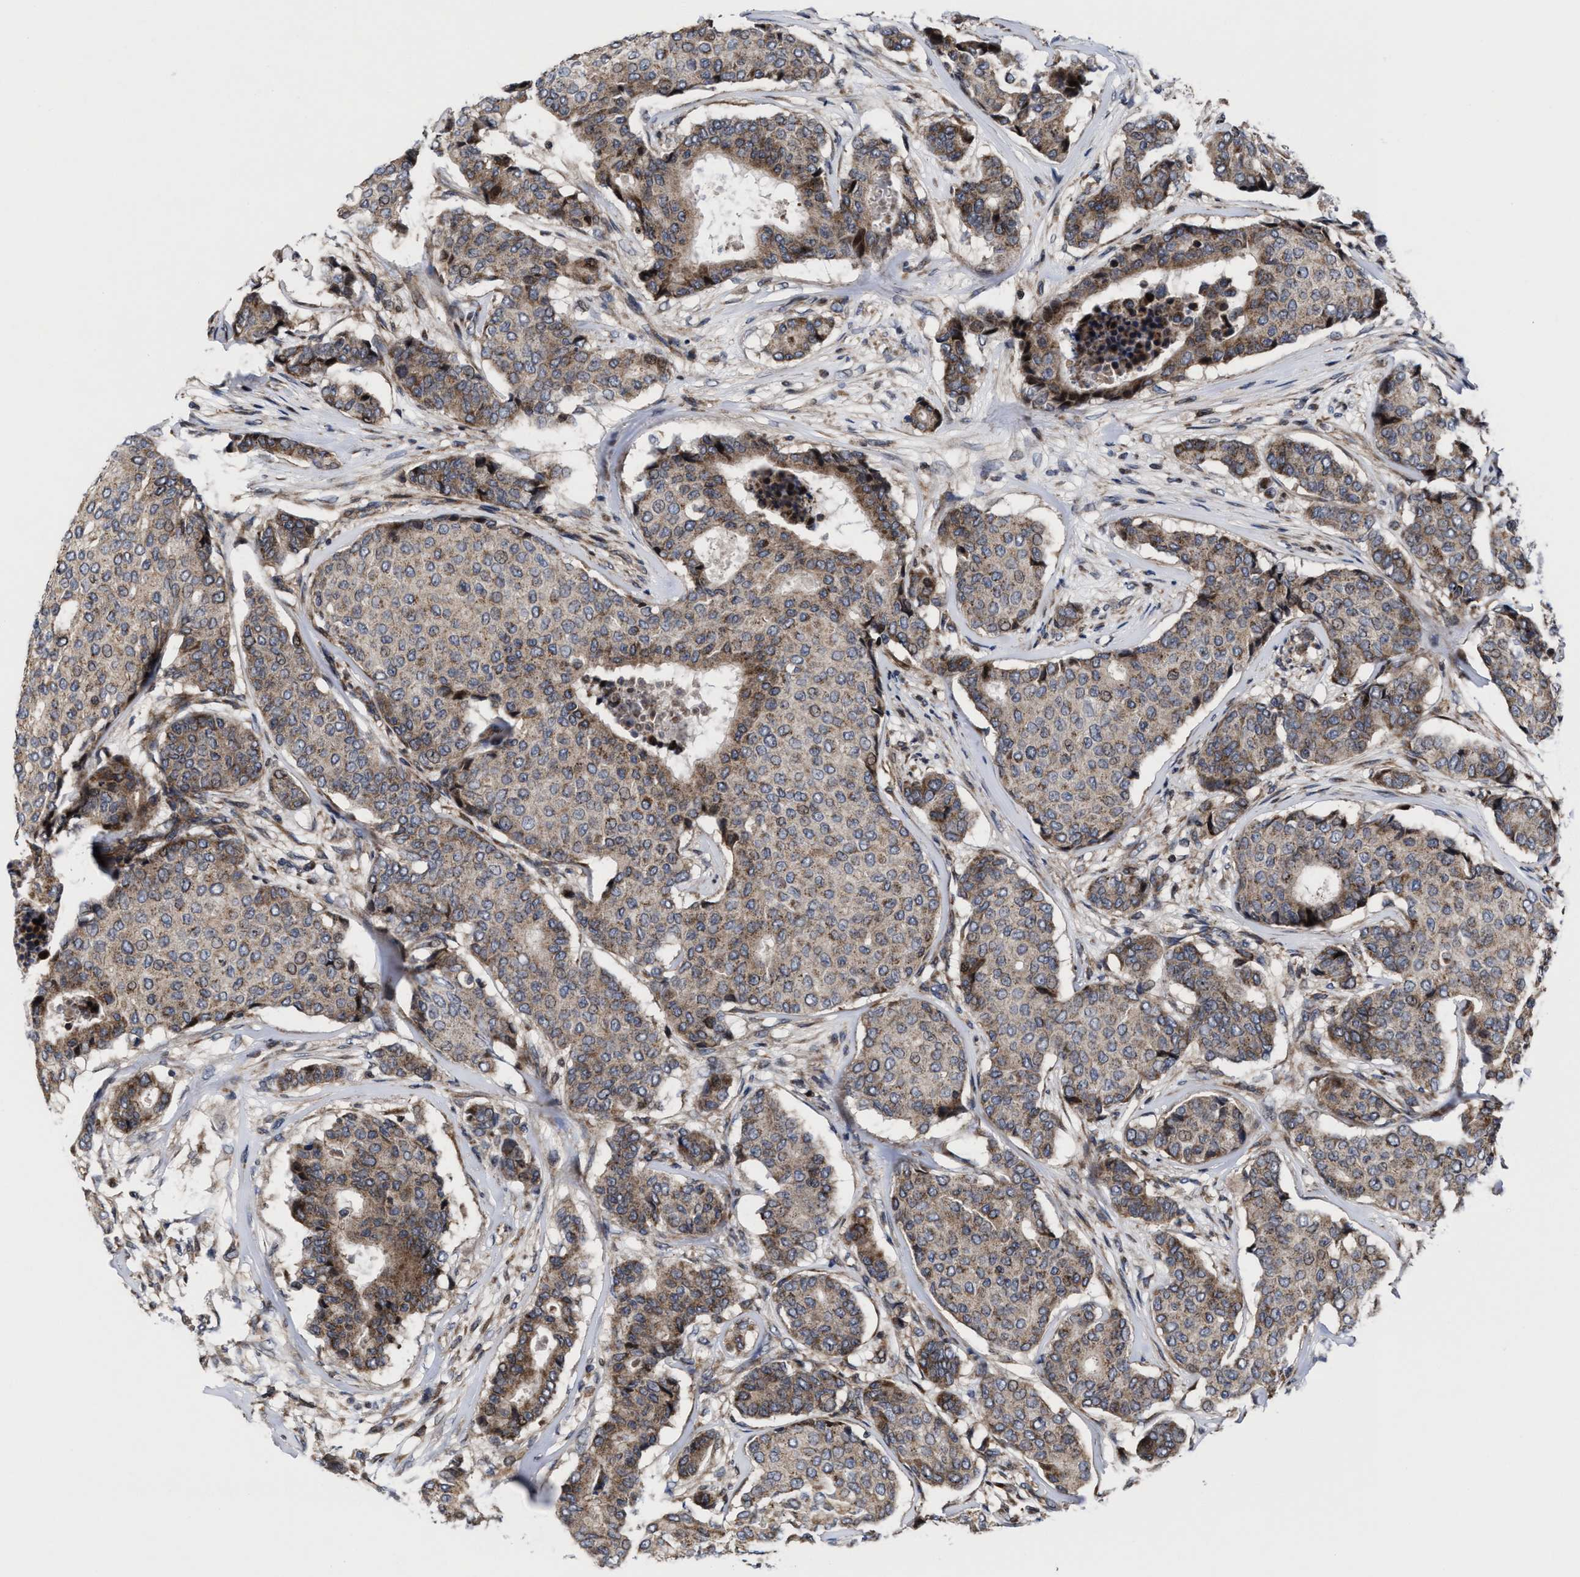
{"staining": {"intensity": "weak", "quantity": ">75%", "location": "cytoplasmic/membranous"}, "tissue": "breast cancer", "cell_type": "Tumor cells", "image_type": "cancer", "snomed": [{"axis": "morphology", "description": "Duct carcinoma"}, {"axis": "topography", "description": "Breast"}], "caption": "Immunohistochemistry (IHC) of human breast cancer displays low levels of weak cytoplasmic/membranous expression in about >75% of tumor cells.", "gene": "MRPL50", "patient": {"sex": "female", "age": 75}}